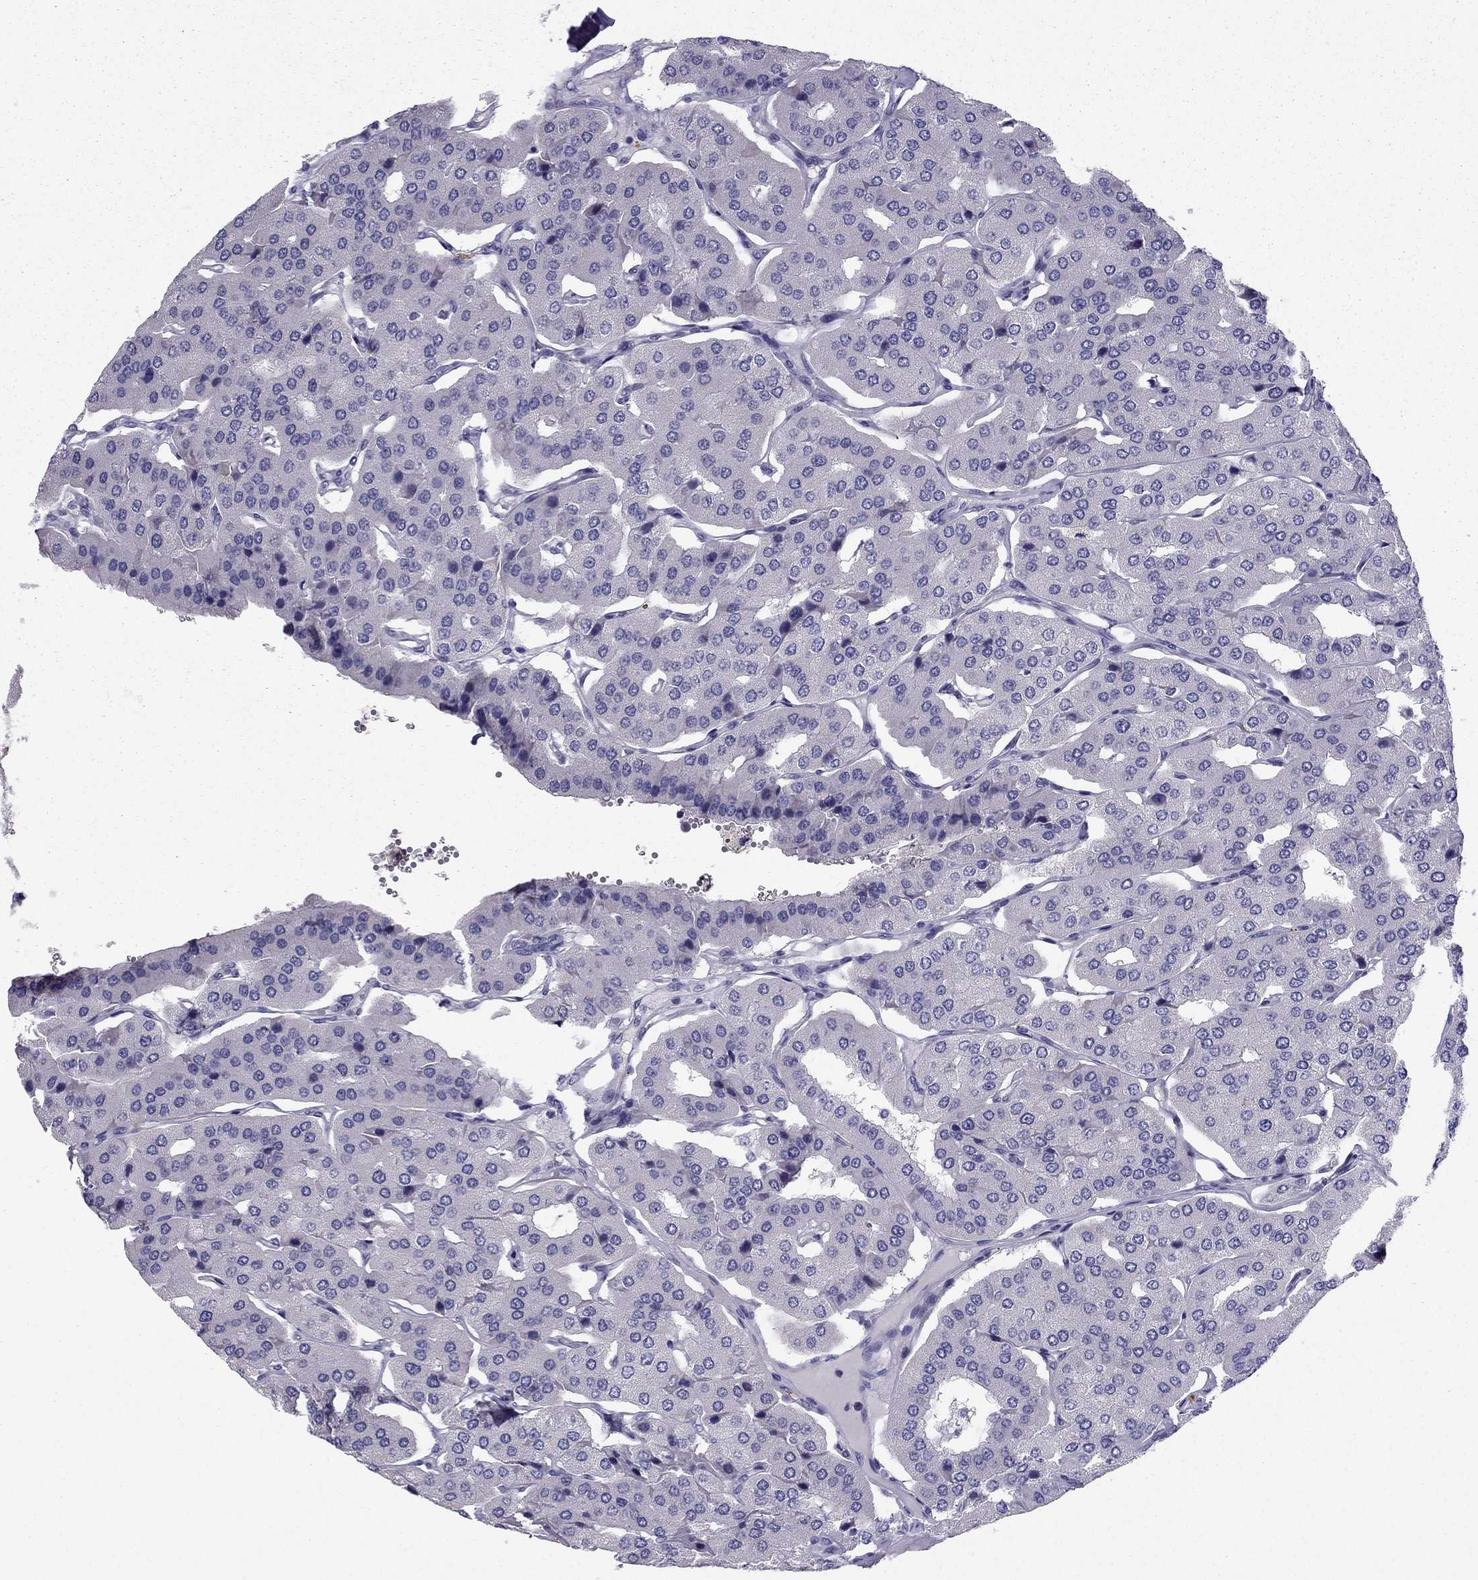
{"staining": {"intensity": "negative", "quantity": "none", "location": "none"}, "tissue": "parathyroid gland", "cell_type": "Glandular cells", "image_type": "normal", "snomed": [{"axis": "morphology", "description": "Normal tissue, NOS"}, {"axis": "morphology", "description": "Adenoma, NOS"}, {"axis": "topography", "description": "Parathyroid gland"}], "caption": "This image is of normal parathyroid gland stained with IHC to label a protein in brown with the nuclei are counter-stained blue. There is no positivity in glandular cells.", "gene": "SYT5", "patient": {"sex": "female", "age": 86}}